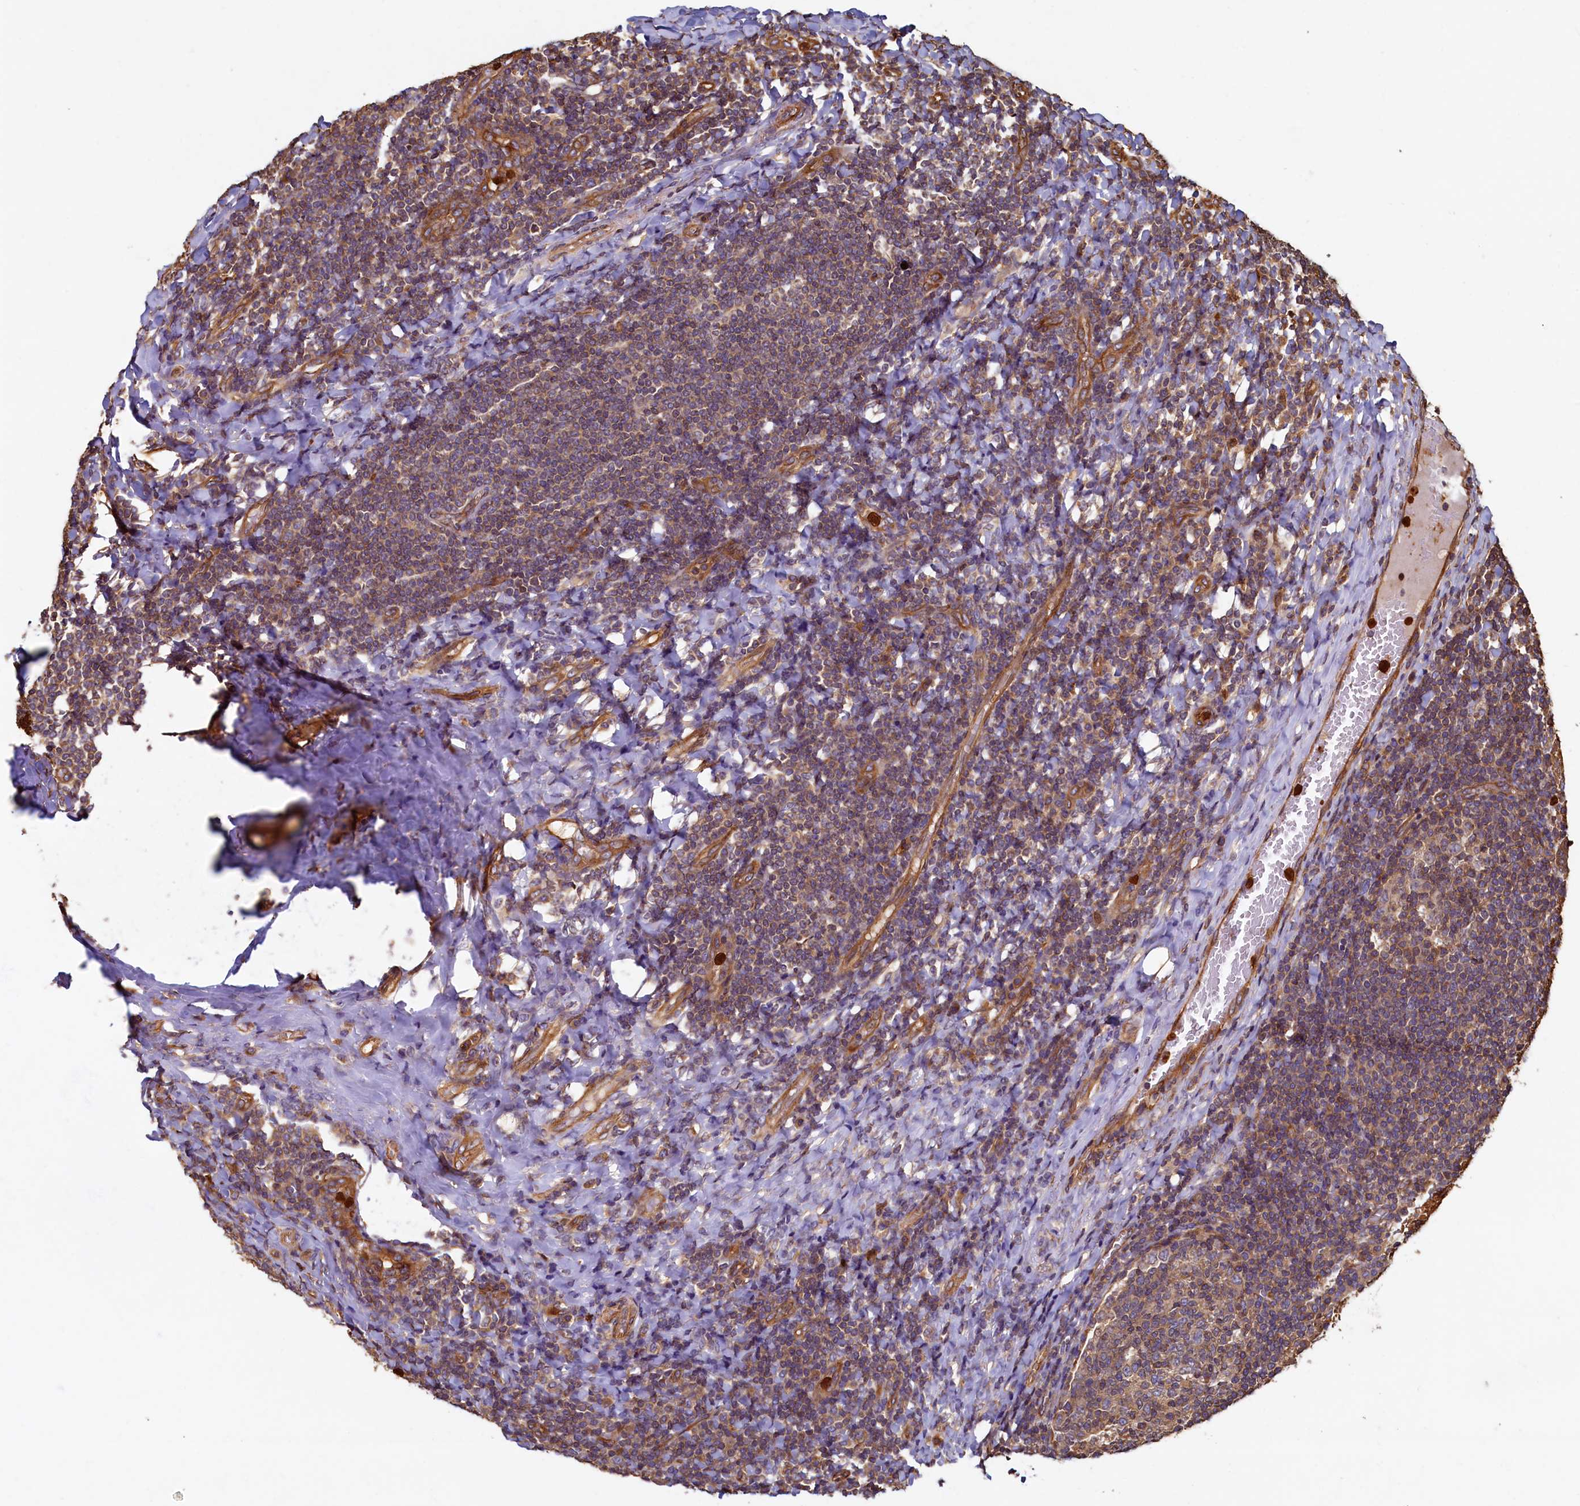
{"staining": {"intensity": "moderate", "quantity": ">75%", "location": "cytoplasmic/membranous"}, "tissue": "tonsil", "cell_type": "Germinal center cells", "image_type": "normal", "snomed": [{"axis": "morphology", "description": "Normal tissue, NOS"}, {"axis": "topography", "description": "Tonsil"}], "caption": "High-magnification brightfield microscopy of benign tonsil stained with DAB (3,3'-diaminobenzidine) (brown) and counterstained with hematoxylin (blue). germinal center cells exhibit moderate cytoplasmic/membranous staining is appreciated in approximately>75% of cells.", "gene": "CCDC102B", "patient": {"sex": "female", "age": 19}}